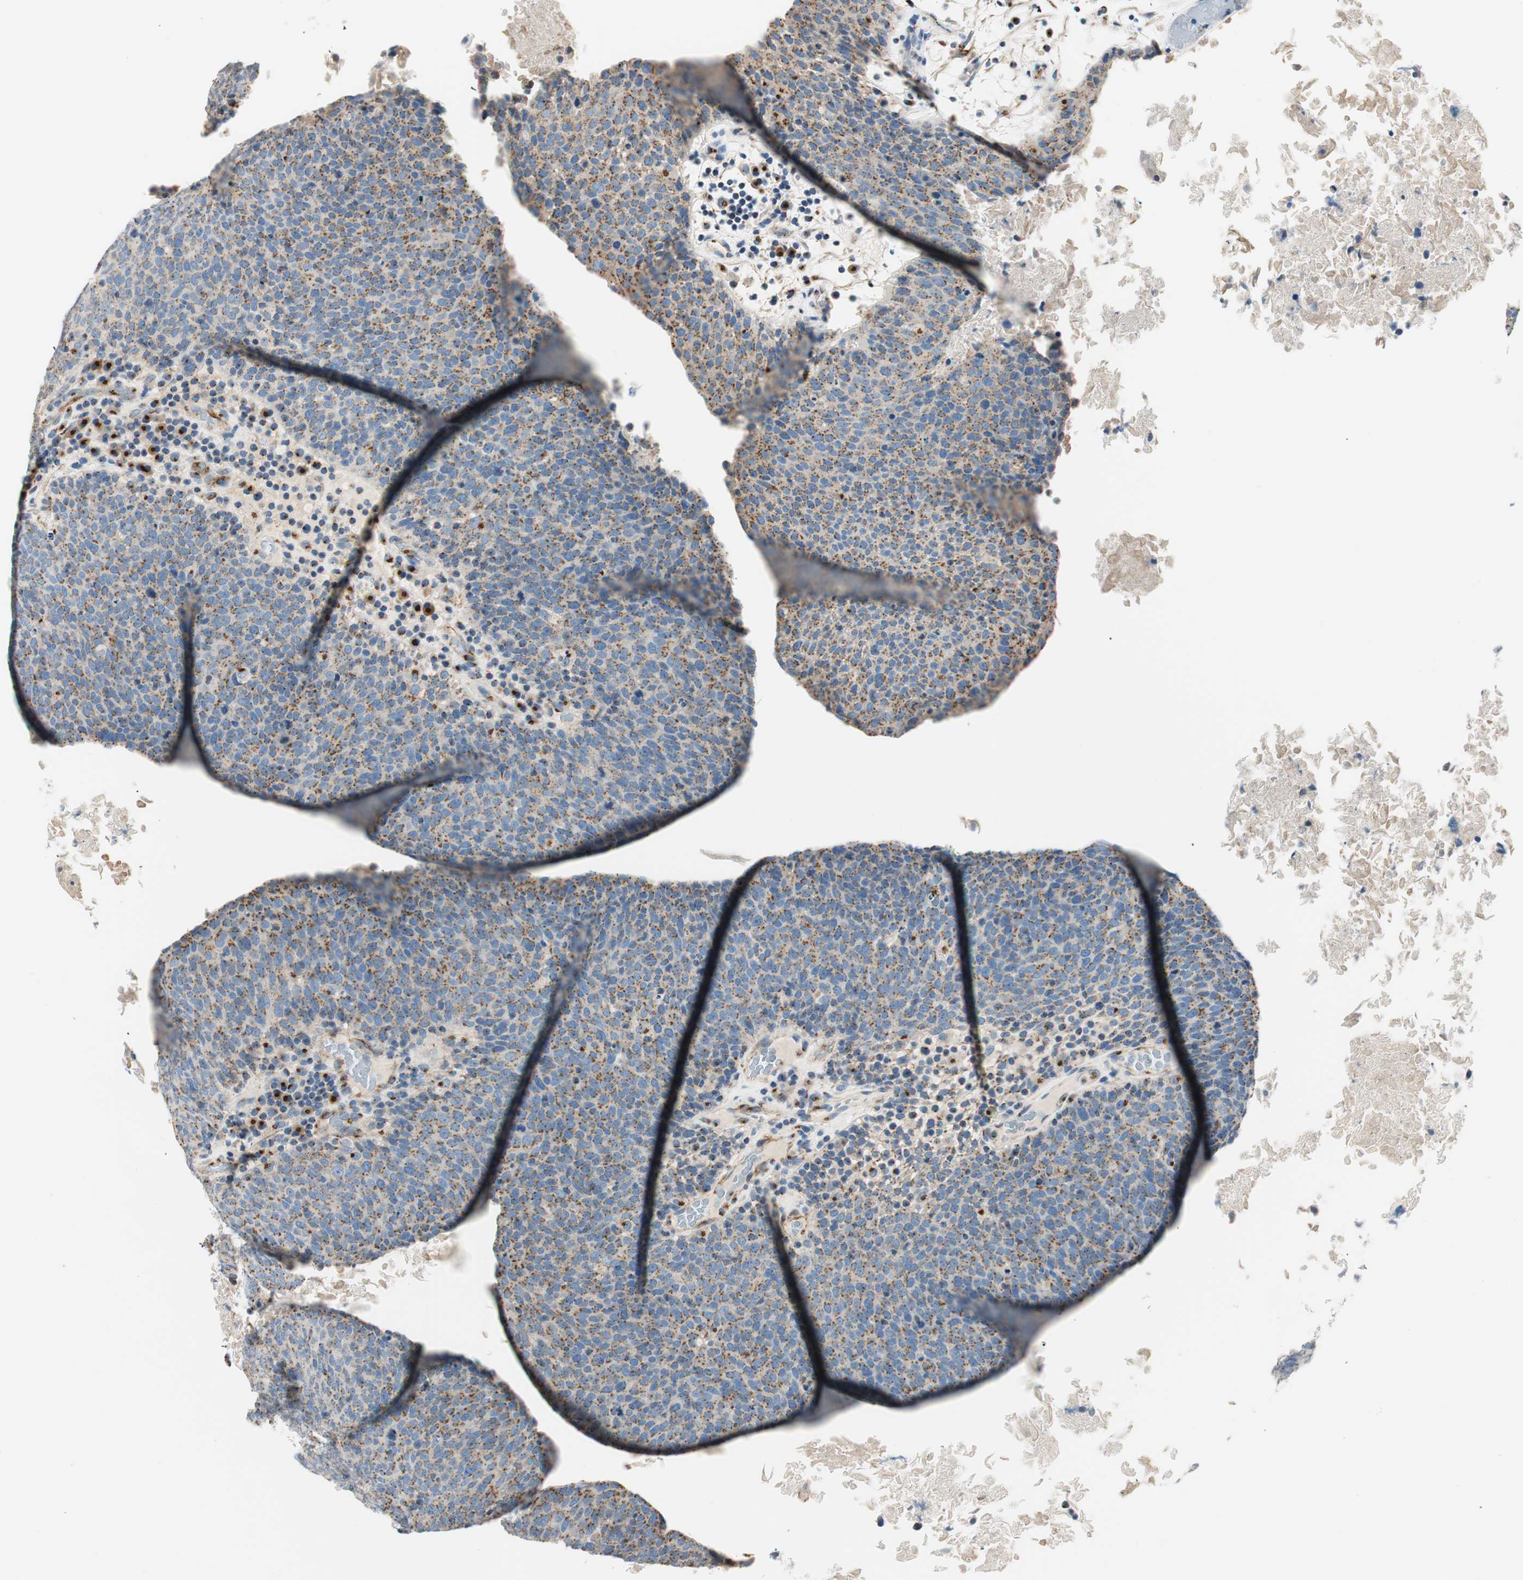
{"staining": {"intensity": "moderate", "quantity": ">75%", "location": "cytoplasmic/membranous"}, "tissue": "head and neck cancer", "cell_type": "Tumor cells", "image_type": "cancer", "snomed": [{"axis": "morphology", "description": "Squamous cell carcinoma, NOS"}, {"axis": "morphology", "description": "Squamous cell carcinoma, metastatic, NOS"}, {"axis": "topography", "description": "Lymph node"}, {"axis": "topography", "description": "Head-Neck"}], "caption": "A medium amount of moderate cytoplasmic/membranous positivity is seen in approximately >75% of tumor cells in metastatic squamous cell carcinoma (head and neck) tissue.", "gene": "TMF1", "patient": {"sex": "male", "age": 62}}